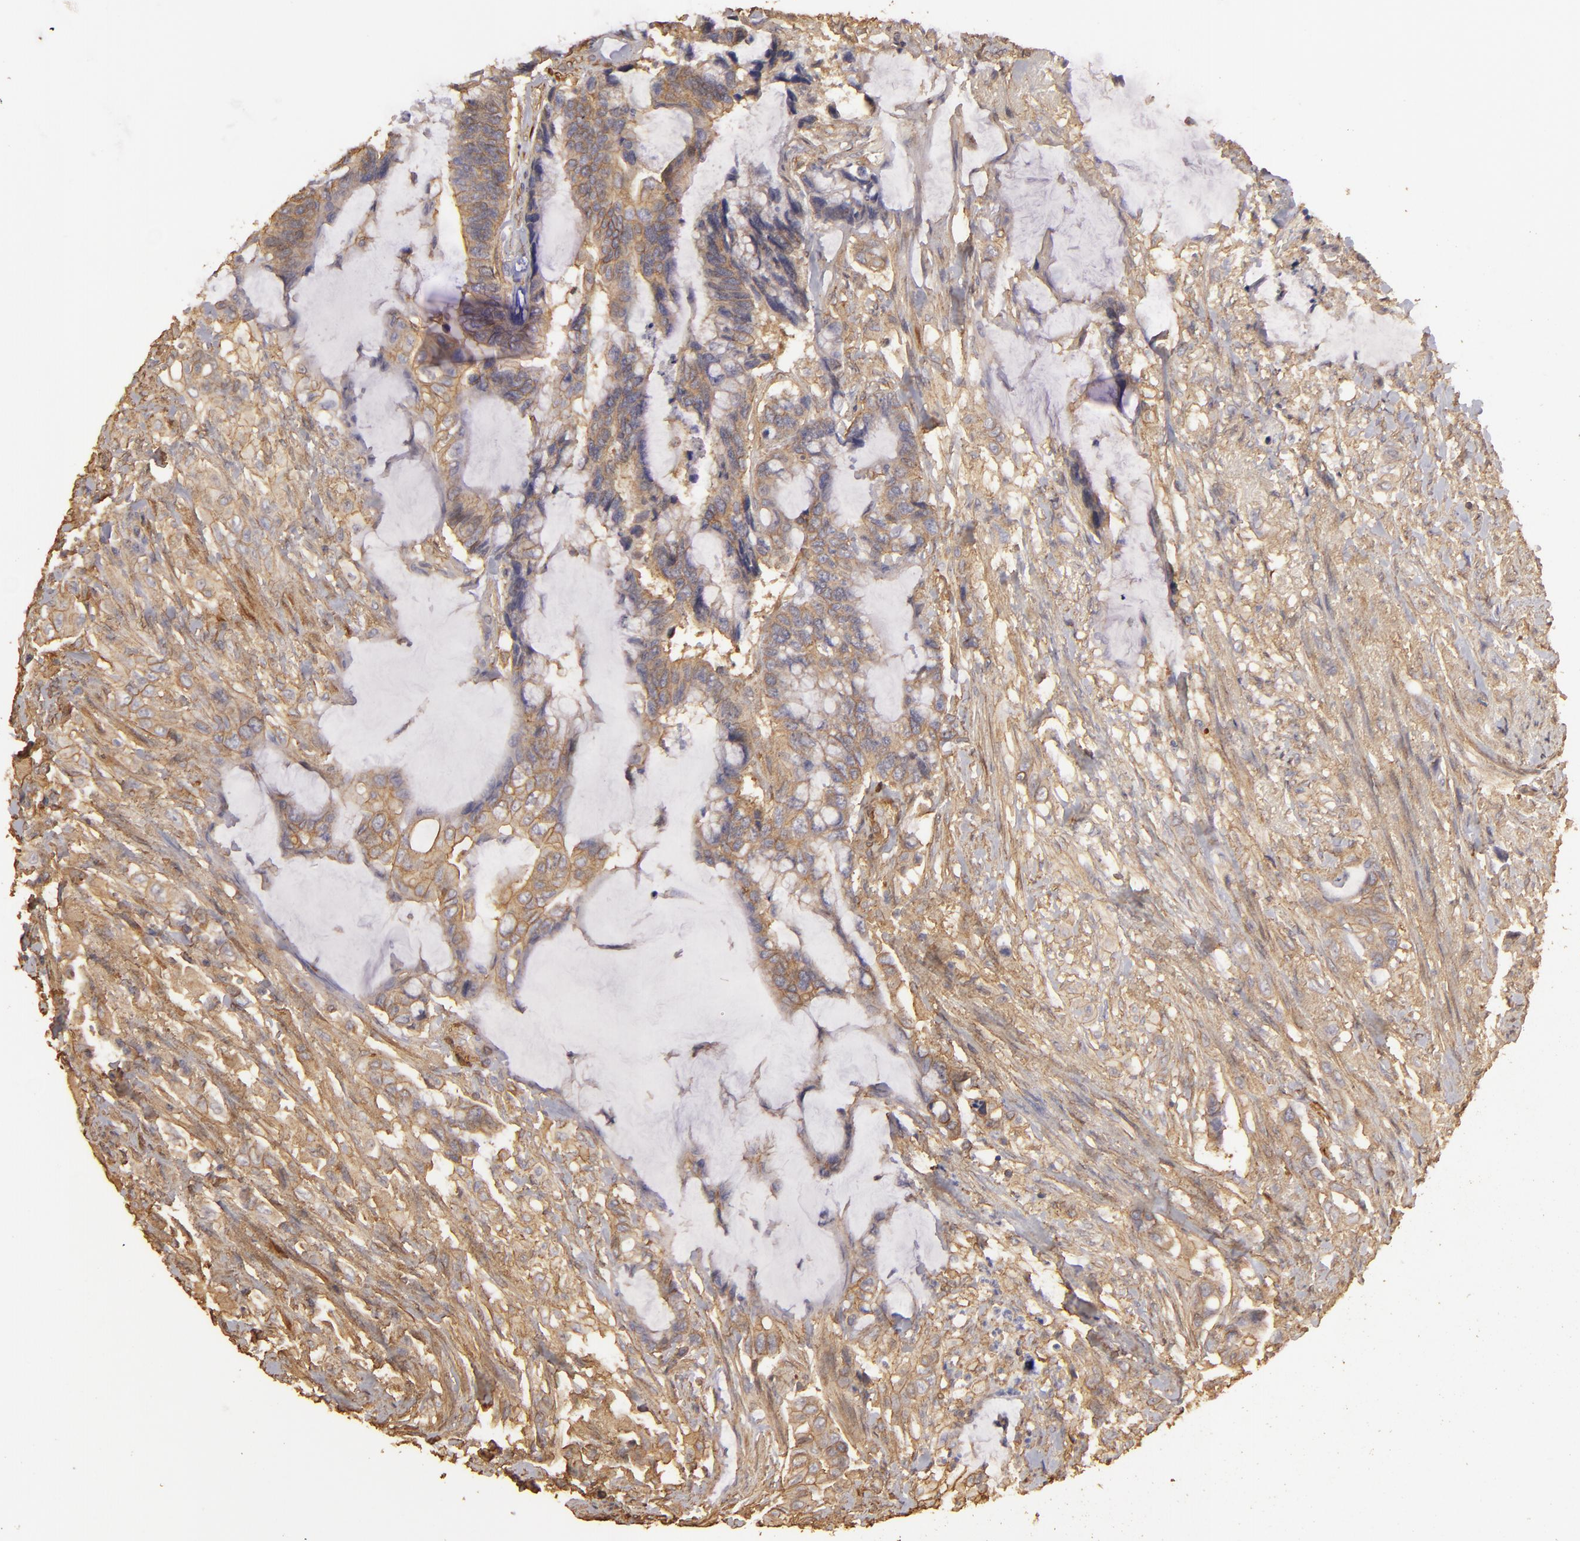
{"staining": {"intensity": "weak", "quantity": ">75%", "location": "cytoplasmic/membranous"}, "tissue": "colorectal cancer", "cell_type": "Tumor cells", "image_type": "cancer", "snomed": [{"axis": "morphology", "description": "Adenocarcinoma, NOS"}, {"axis": "topography", "description": "Rectum"}], "caption": "Immunohistochemistry (IHC) photomicrograph of adenocarcinoma (colorectal) stained for a protein (brown), which exhibits low levels of weak cytoplasmic/membranous positivity in about >75% of tumor cells.", "gene": "HSPB6", "patient": {"sex": "female", "age": 59}}